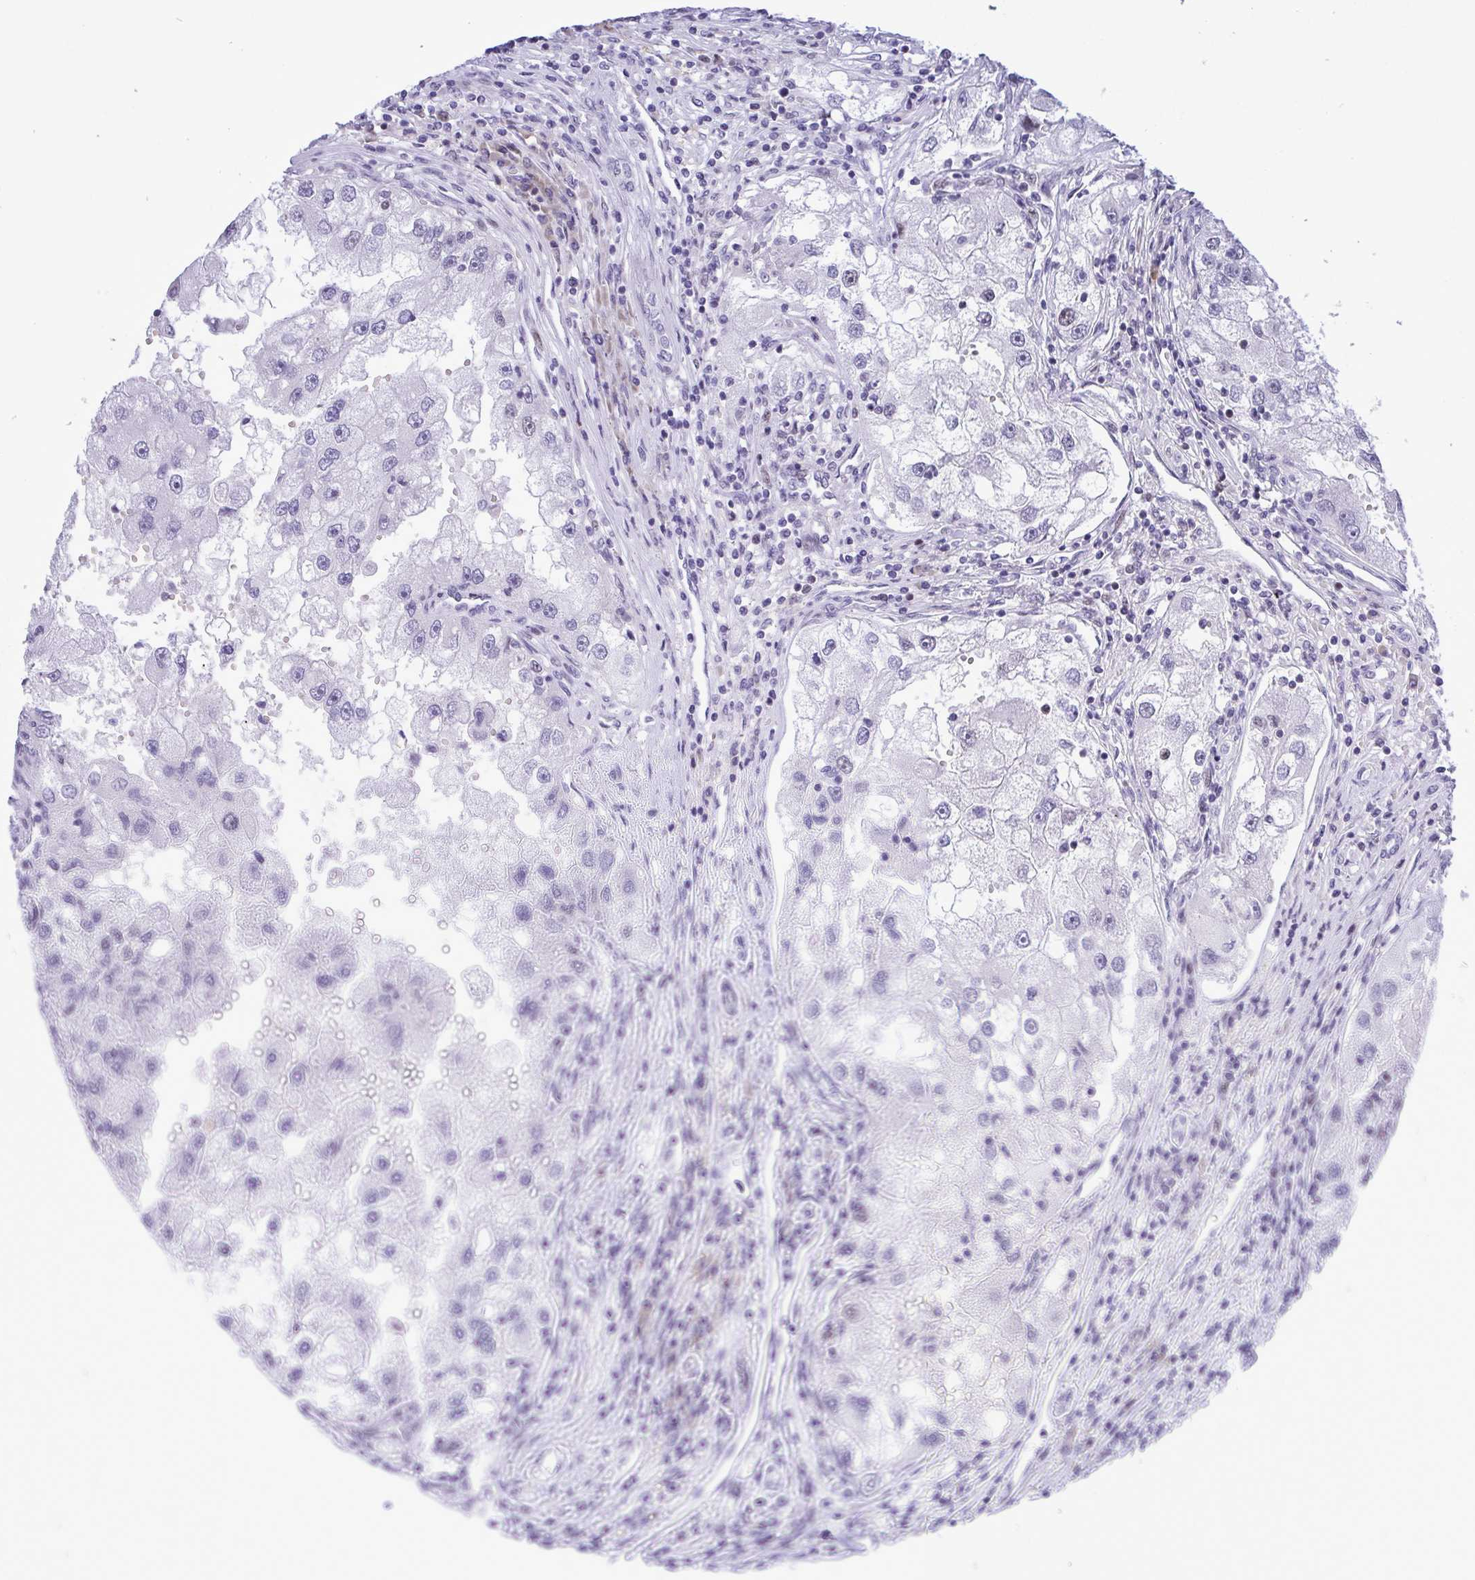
{"staining": {"intensity": "negative", "quantity": "none", "location": "none"}, "tissue": "renal cancer", "cell_type": "Tumor cells", "image_type": "cancer", "snomed": [{"axis": "morphology", "description": "Adenocarcinoma, NOS"}, {"axis": "topography", "description": "Kidney"}], "caption": "Immunohistochemistry (IHC) of renal adenocarcinoma exhibits no positivity in tumor cells.", "gene": "C1QL2", "patient": {"sex": "male", "age": 63}}